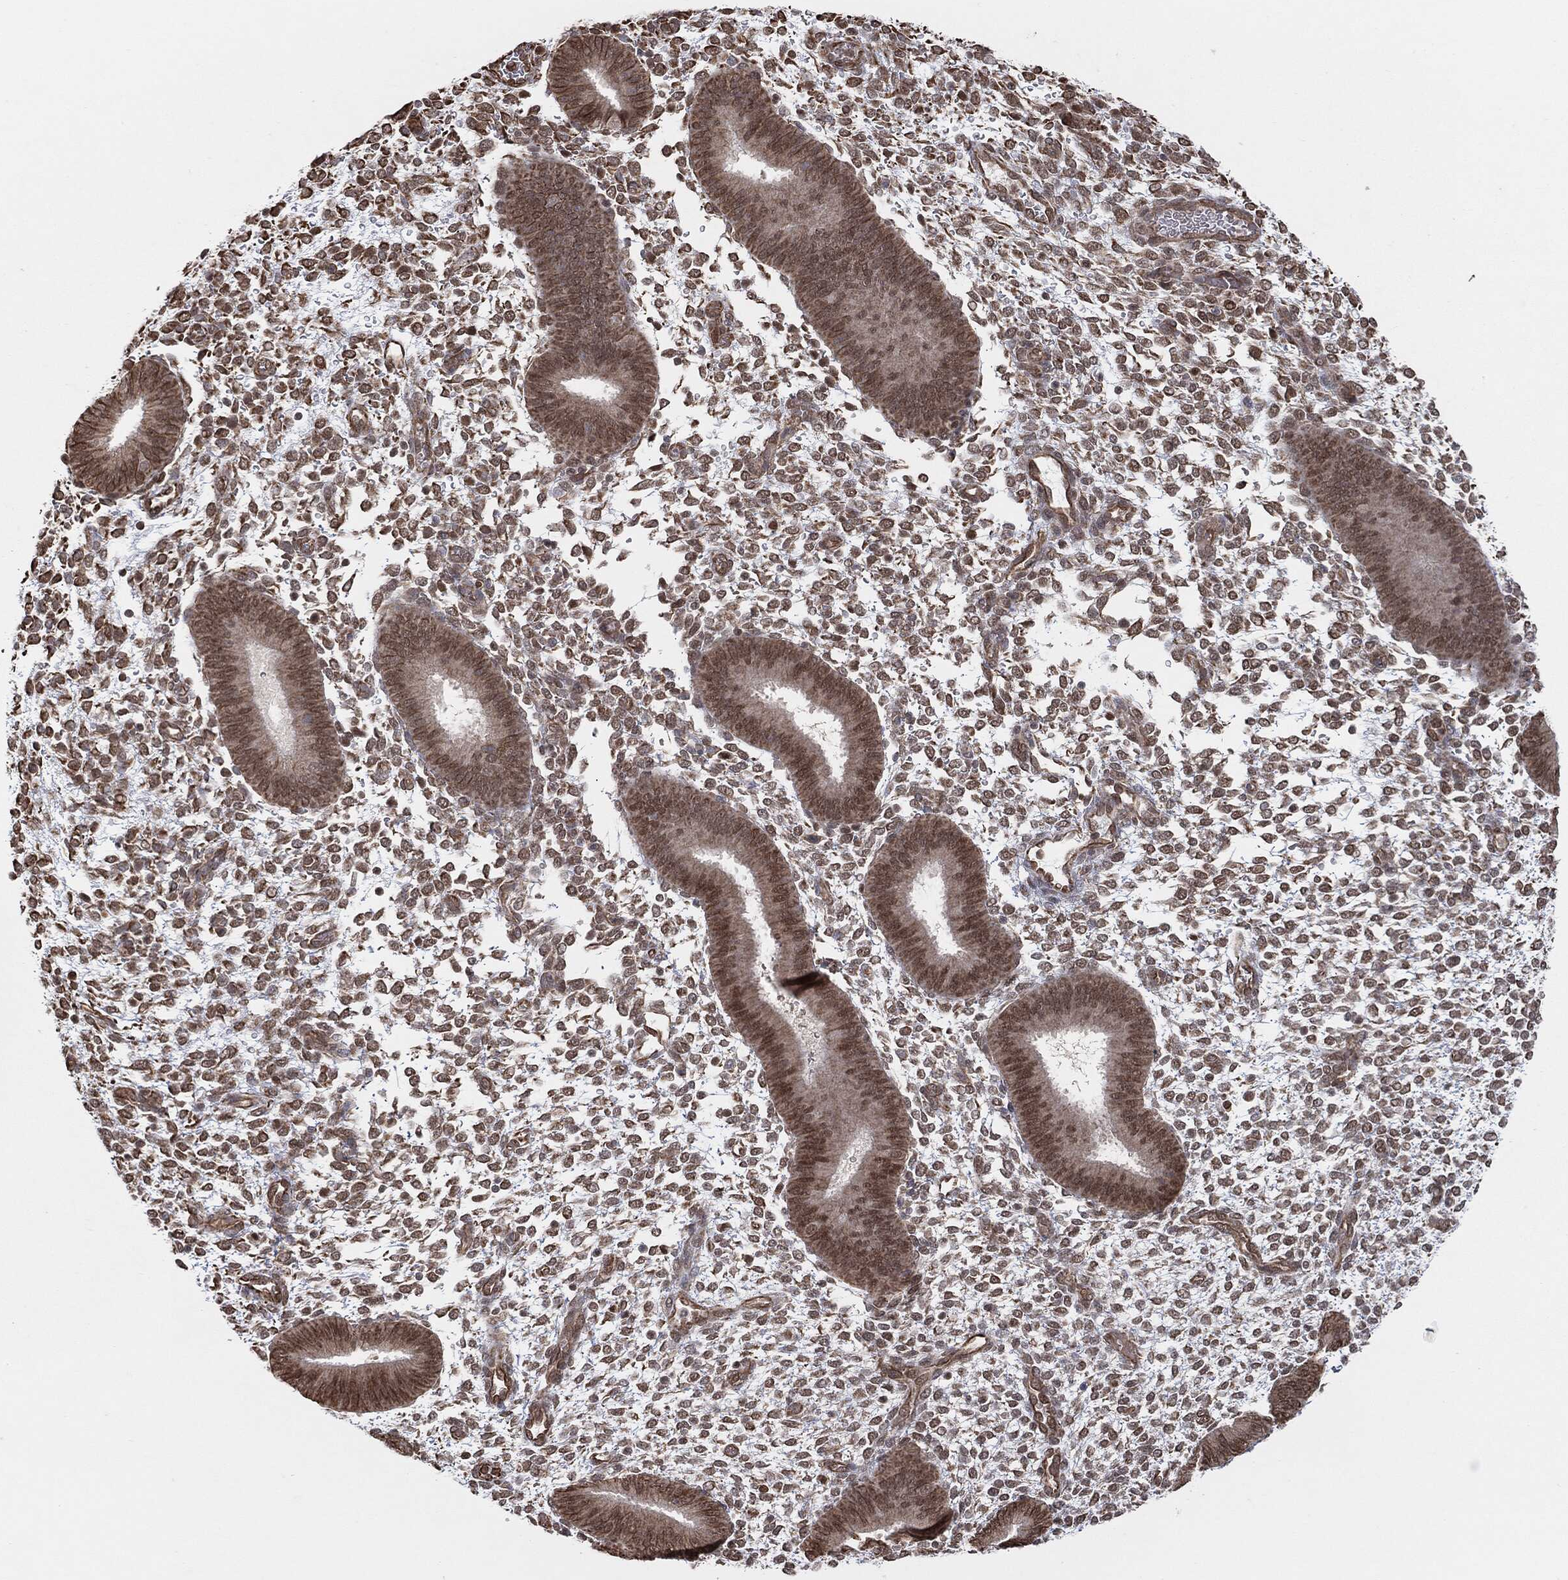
{"staining": {"intensity": "strong", "quantity": "<25%", "location": "cytoplasmic/membranous"}, "tissue": "endometrium", "cell_type": "Cells in endometrial stroma", "image_type": "normal", "snomed": [{"axis": "morphology", "description": "Normal tissue, NOS"}, {"axis": "topography", "description": "Endometrium"}], "caption": "Strong cytoplasmic/membranous expression is identified in about <25% of cells in endometrial stroma in normal endometrium. Nuclei are stained in blue.", "gene": "TP53RK", "patient": {"sex": "female", "age": 39}}